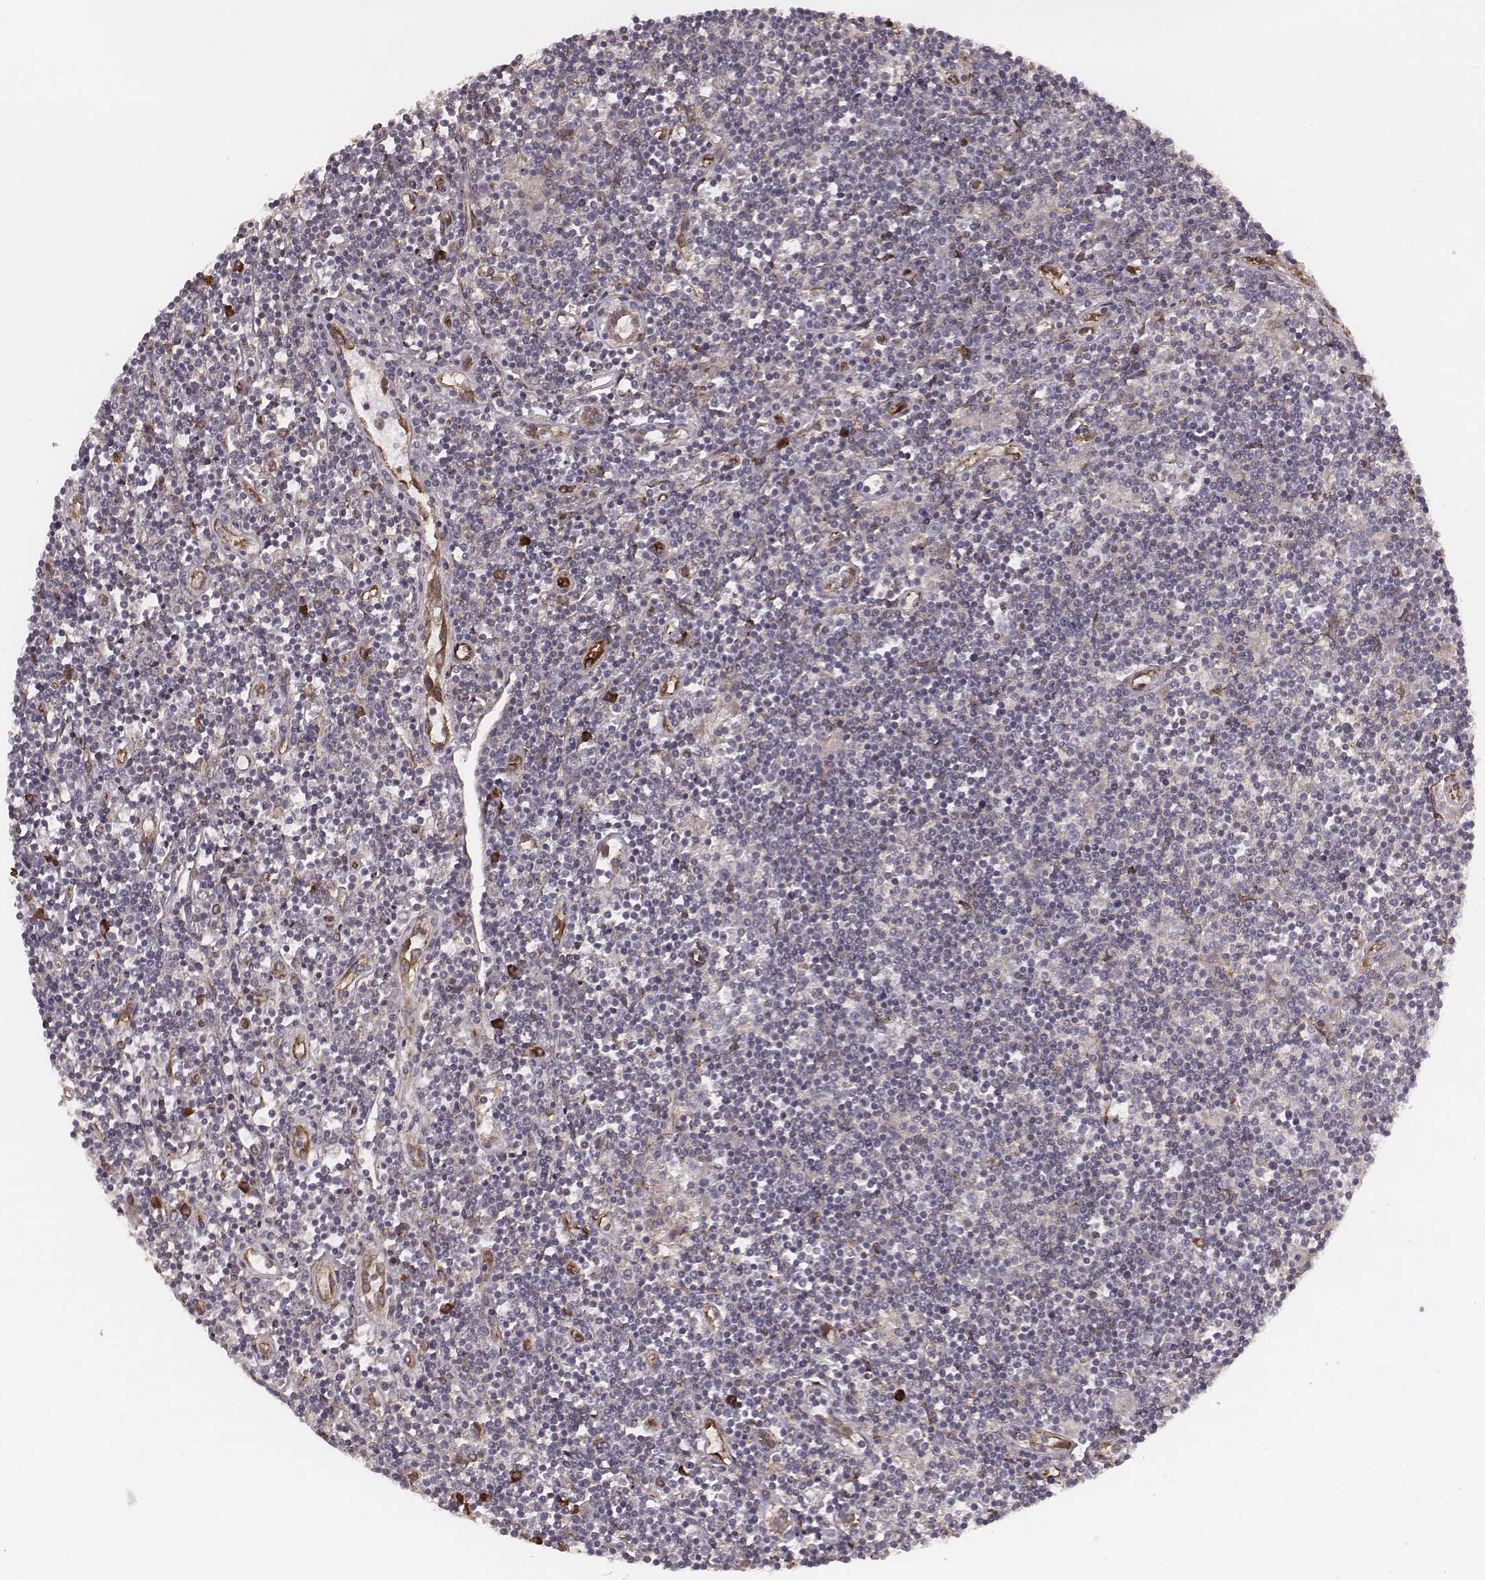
{"staining": {"intensity": "negative", "quantity": "none", "location": "none"}, "tissue": "lymphoma", "cell_type": "Tumor cells", "image_type": "cancer", "snomed": [{"axis": "morphology", "description": "Hodgkin's disease, NOS"}, {"axis": "topography", "description": "Lymph node"}], "caption": "High power microscopy histopathology image of an immunohistochemistry (IHC) histopathology image of Hodgkin's disease, revealing no significant expression in tumor cells. (Immunohistochemistry, brightfield microscopy, high magnification).", "gene": "PALMD", "patient": {"sex": "male", "age": 40}}